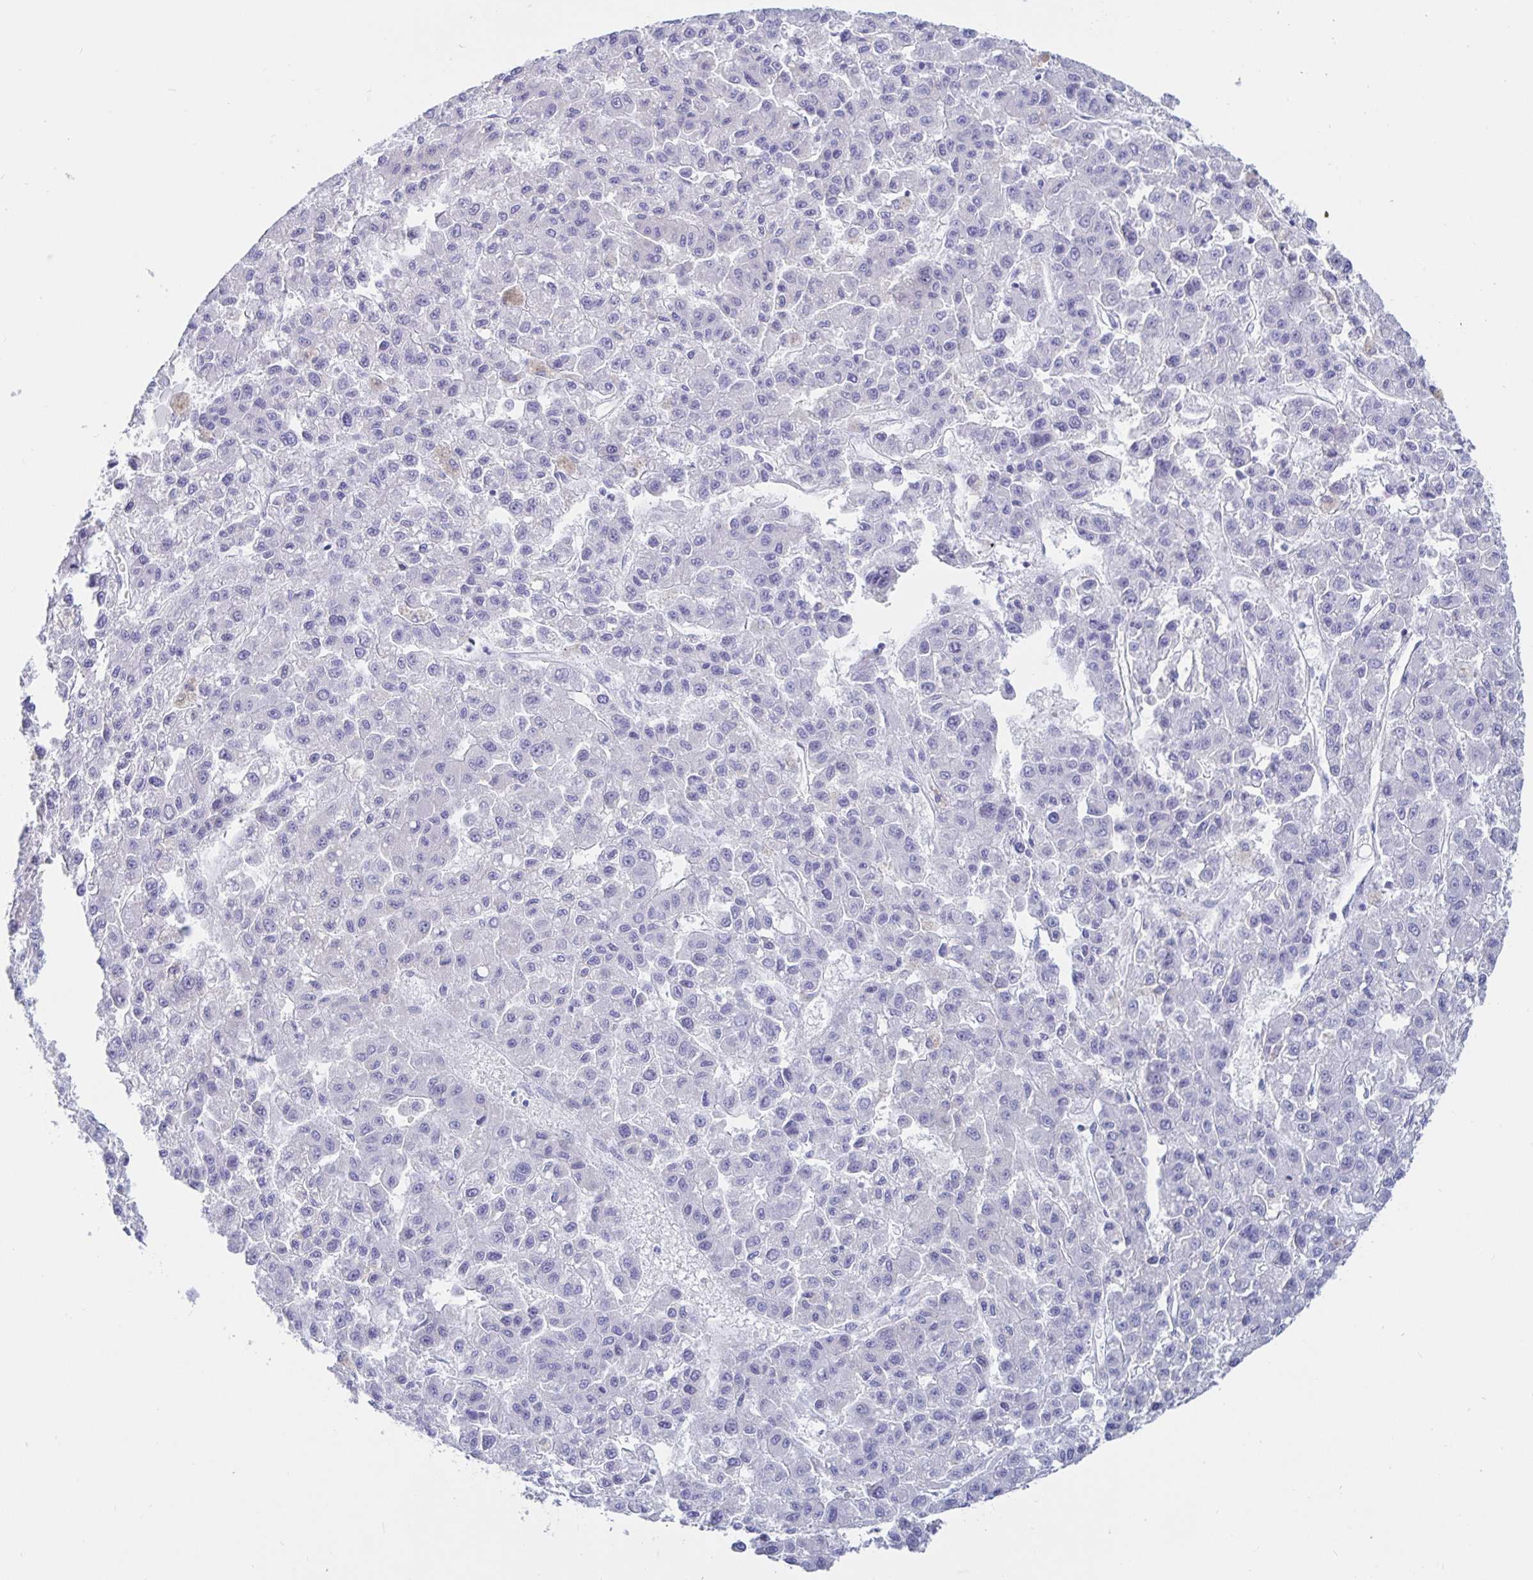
{"staining": {"intensity": "negative", "quantity": "none", "location": "none"}, "tissue": "liver cancer", "cell_type": "Tumor cells", "image_type": "cancer", "snomed": [{"axis": "morphology", "description": "Carcinoma, Hepatocellular, NOS"}, {"axis": "topography", "description": "Liver"}], "caption": "An image of human liver cancer is negative for staining in tumor cells.", "gene": "KCNH6", "patient": {"sex": "male", "age": 70}}